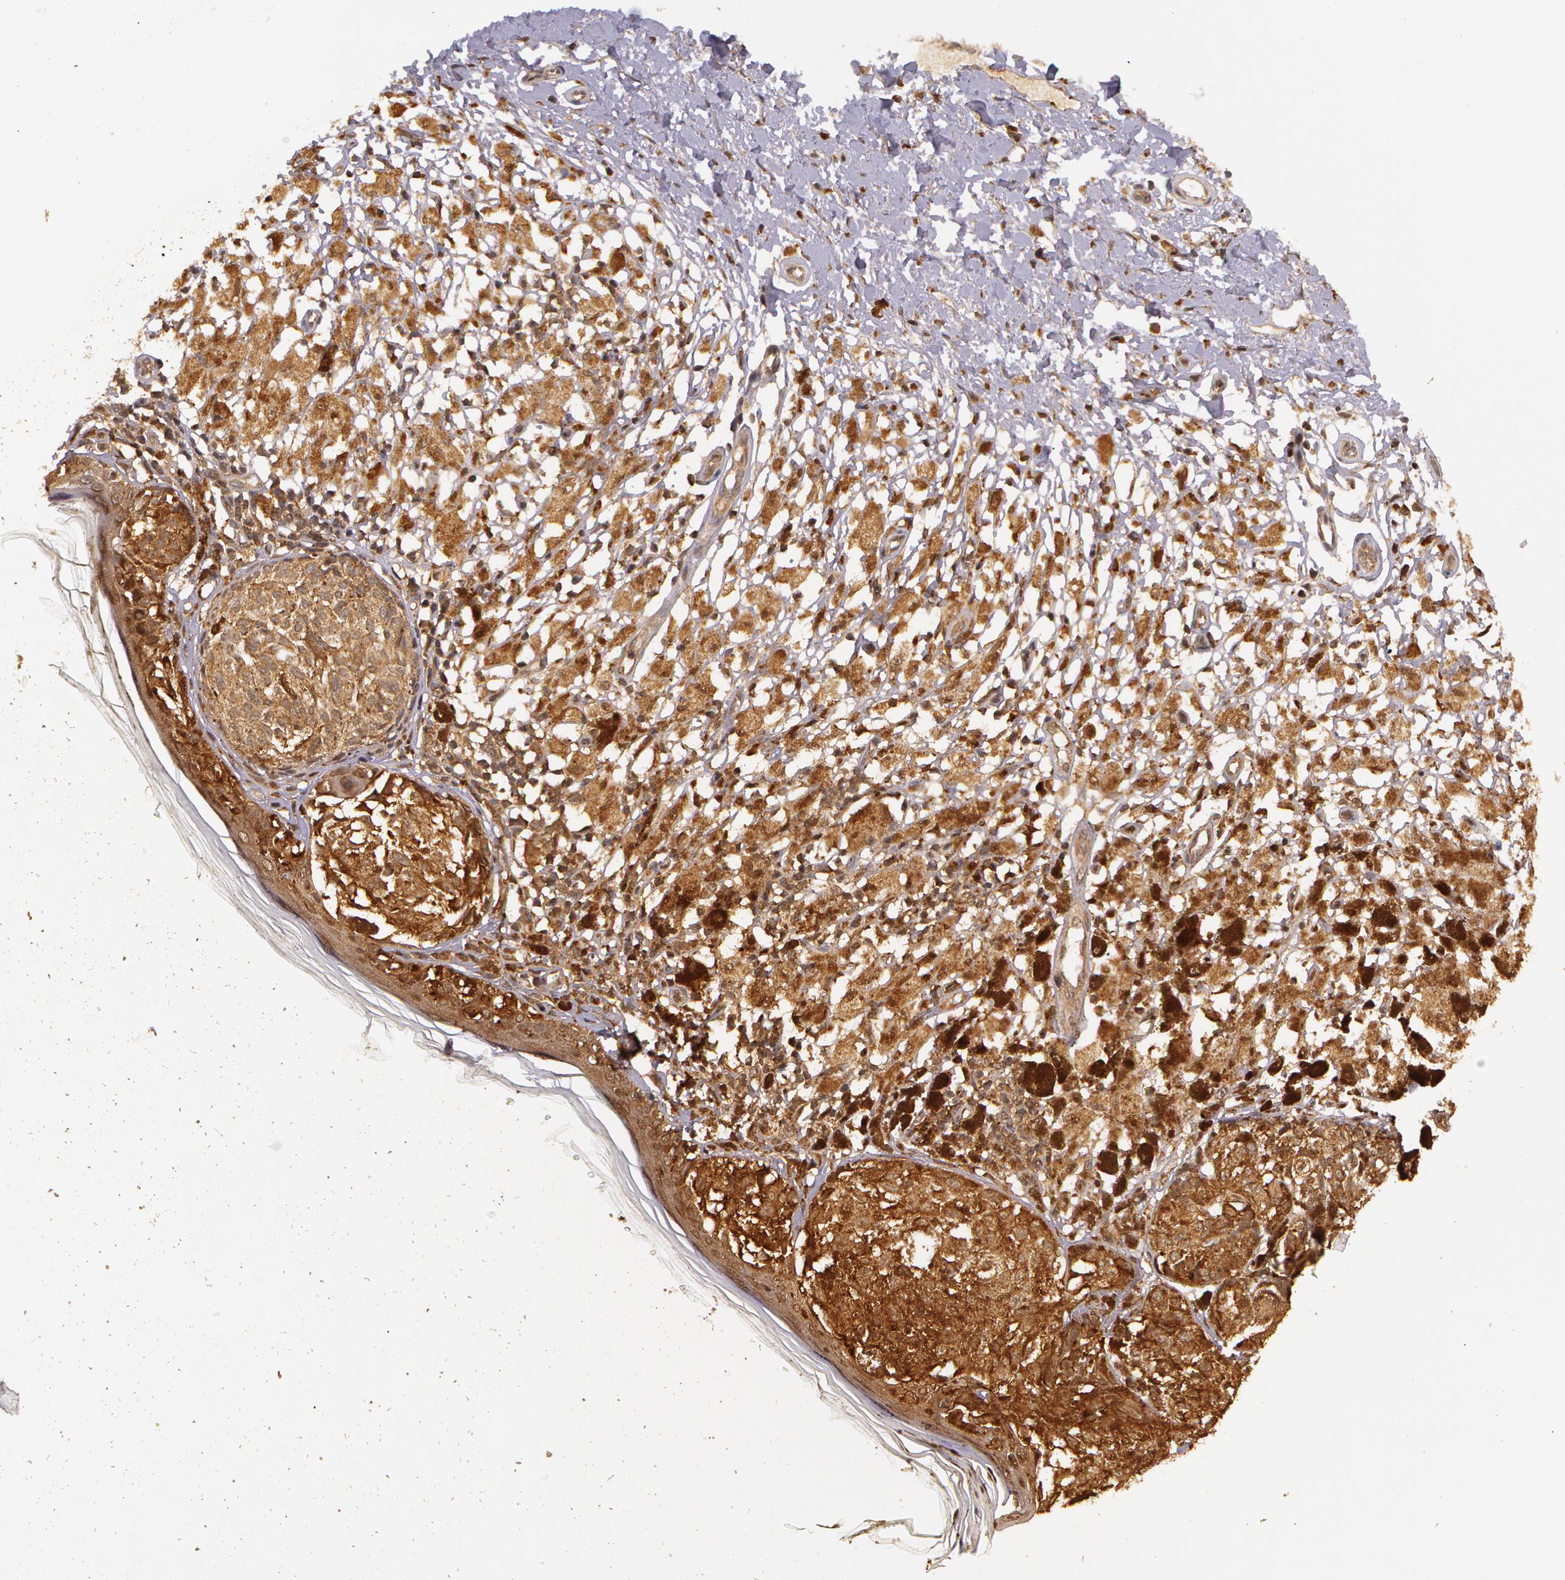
{"staining": {"intensity": "moderate", "quantity": ">75%", "location": "cytoplasmic/membranous"}, "tissue": "melanoma", "cell_type": "Tumor cells", "image_type": "cancer", "snomed": [{"axis": "morphology", "description": "Malignant melanoma, NOS"}, {"axis": "topography", "description": "Skin"}], "caption": "Melanoma stained with a protein marker shows moderate staining in tumor cells.", "gene": "ASCC2", "patient": {"sex": "male", "age": 88}}